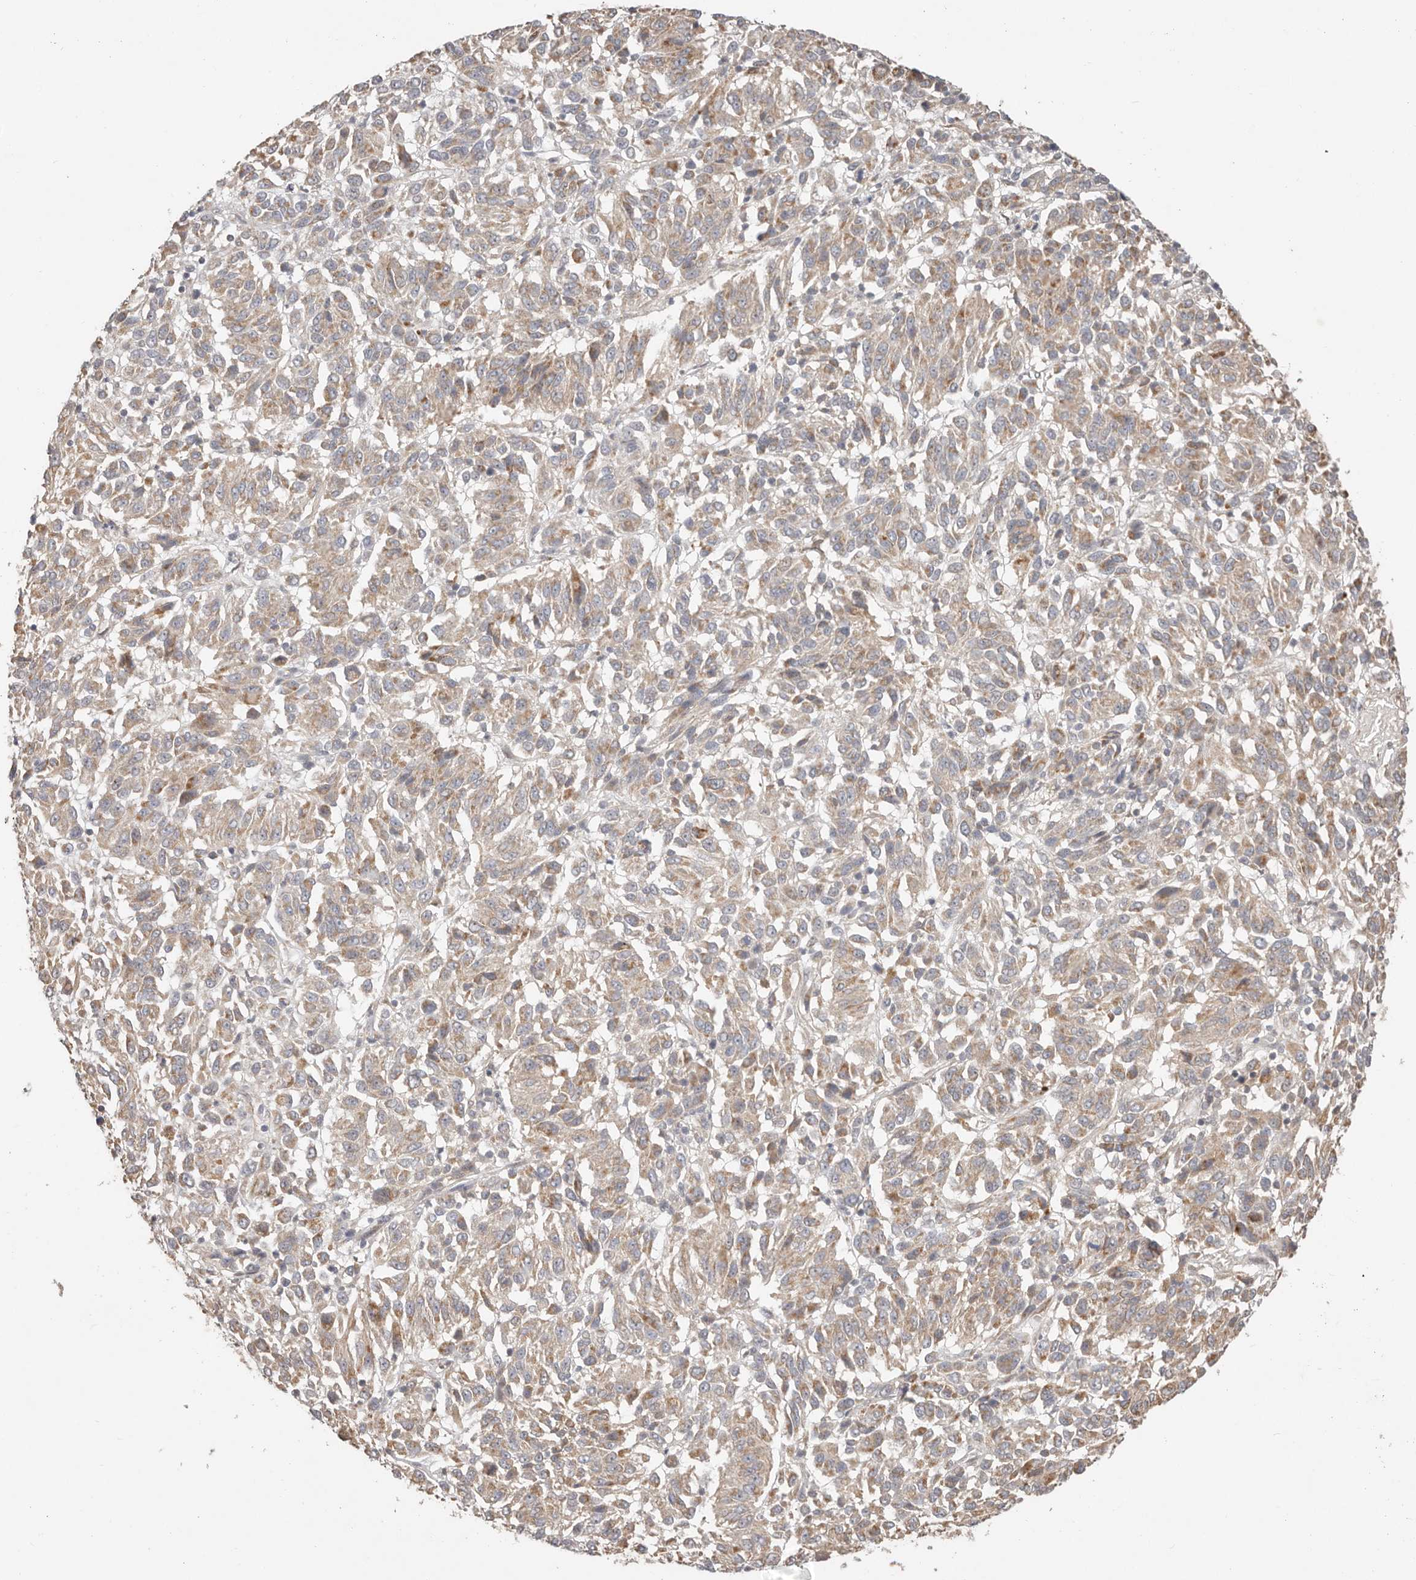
{"staining": {"intensity": "weak", "quantity": "25%-75%", "location": "cytoplasmic/membranous"}, "tissue": "melanoma", "cell_type": "Tumor cells", "image_type": "cancer", "snomed": [{"axis": "morphology", "description": "Malignant melanoma, NOS"}, {"axis": "topography", "description": "Skin"}], "caption": "A photomicrograph of melanoma stained for a protein demonstrates weak cytoplasmic/membranous brown staining in tumor cells.", "gene": "MTFR2", "patient": {"sex": "female", "age": 82}}